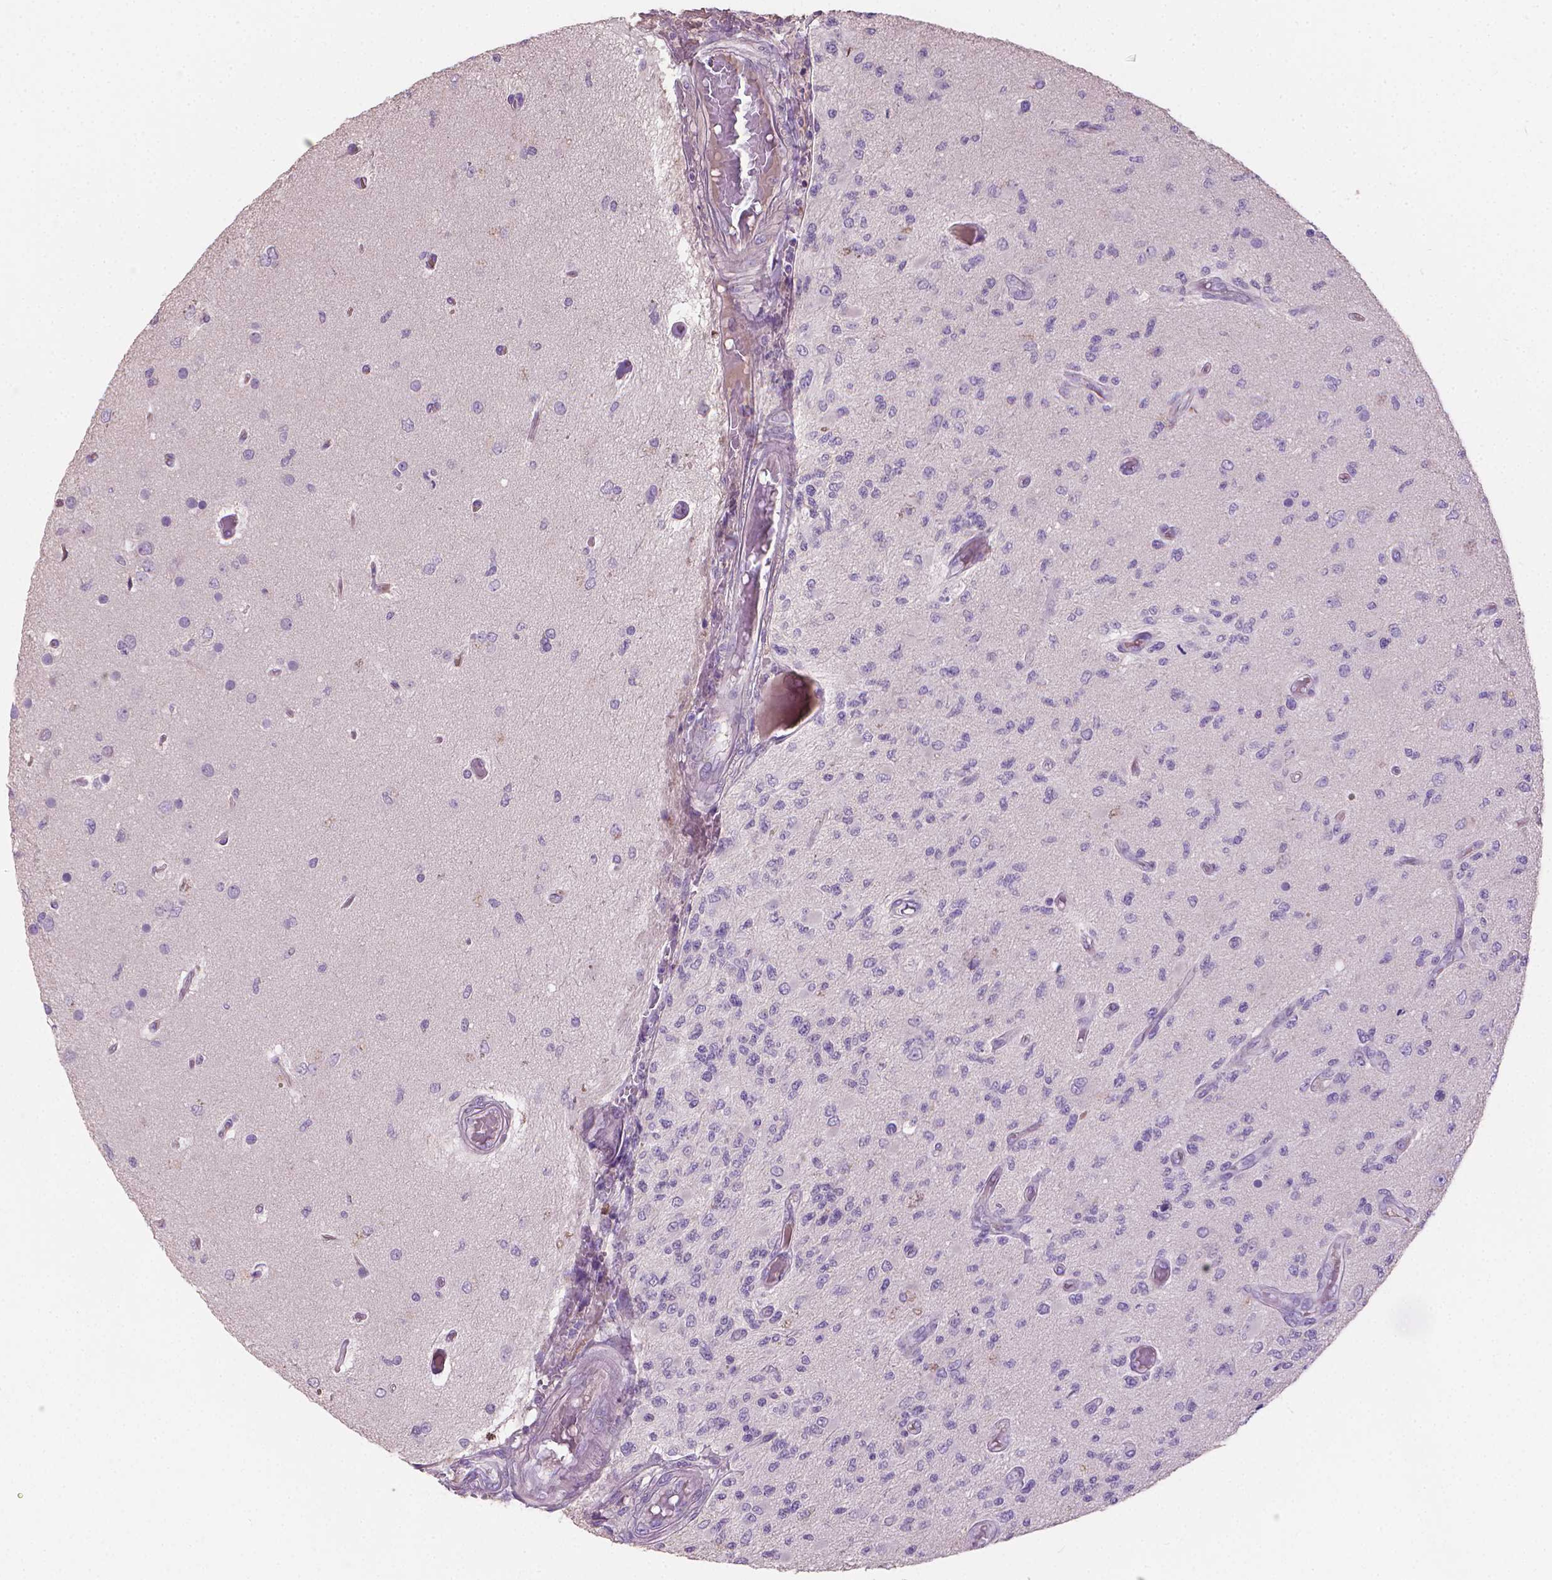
{"staining": {"intensity": "negative", "quantity": "none", "location": "none"}, "tissue": "glioma", "cell_type": "Tumor cells", "image_type": "cancer", "snomed": [{"axis": "morphology", "description": "Glioma, malignant, High grade"}, {"axis": "topography", "description": "Brain"}], "caption": "Tumor cells are negative for brown protein staining in glioma.", "gene": "CABCOCO1", "patient": {"sex": "female", "age": 63}}